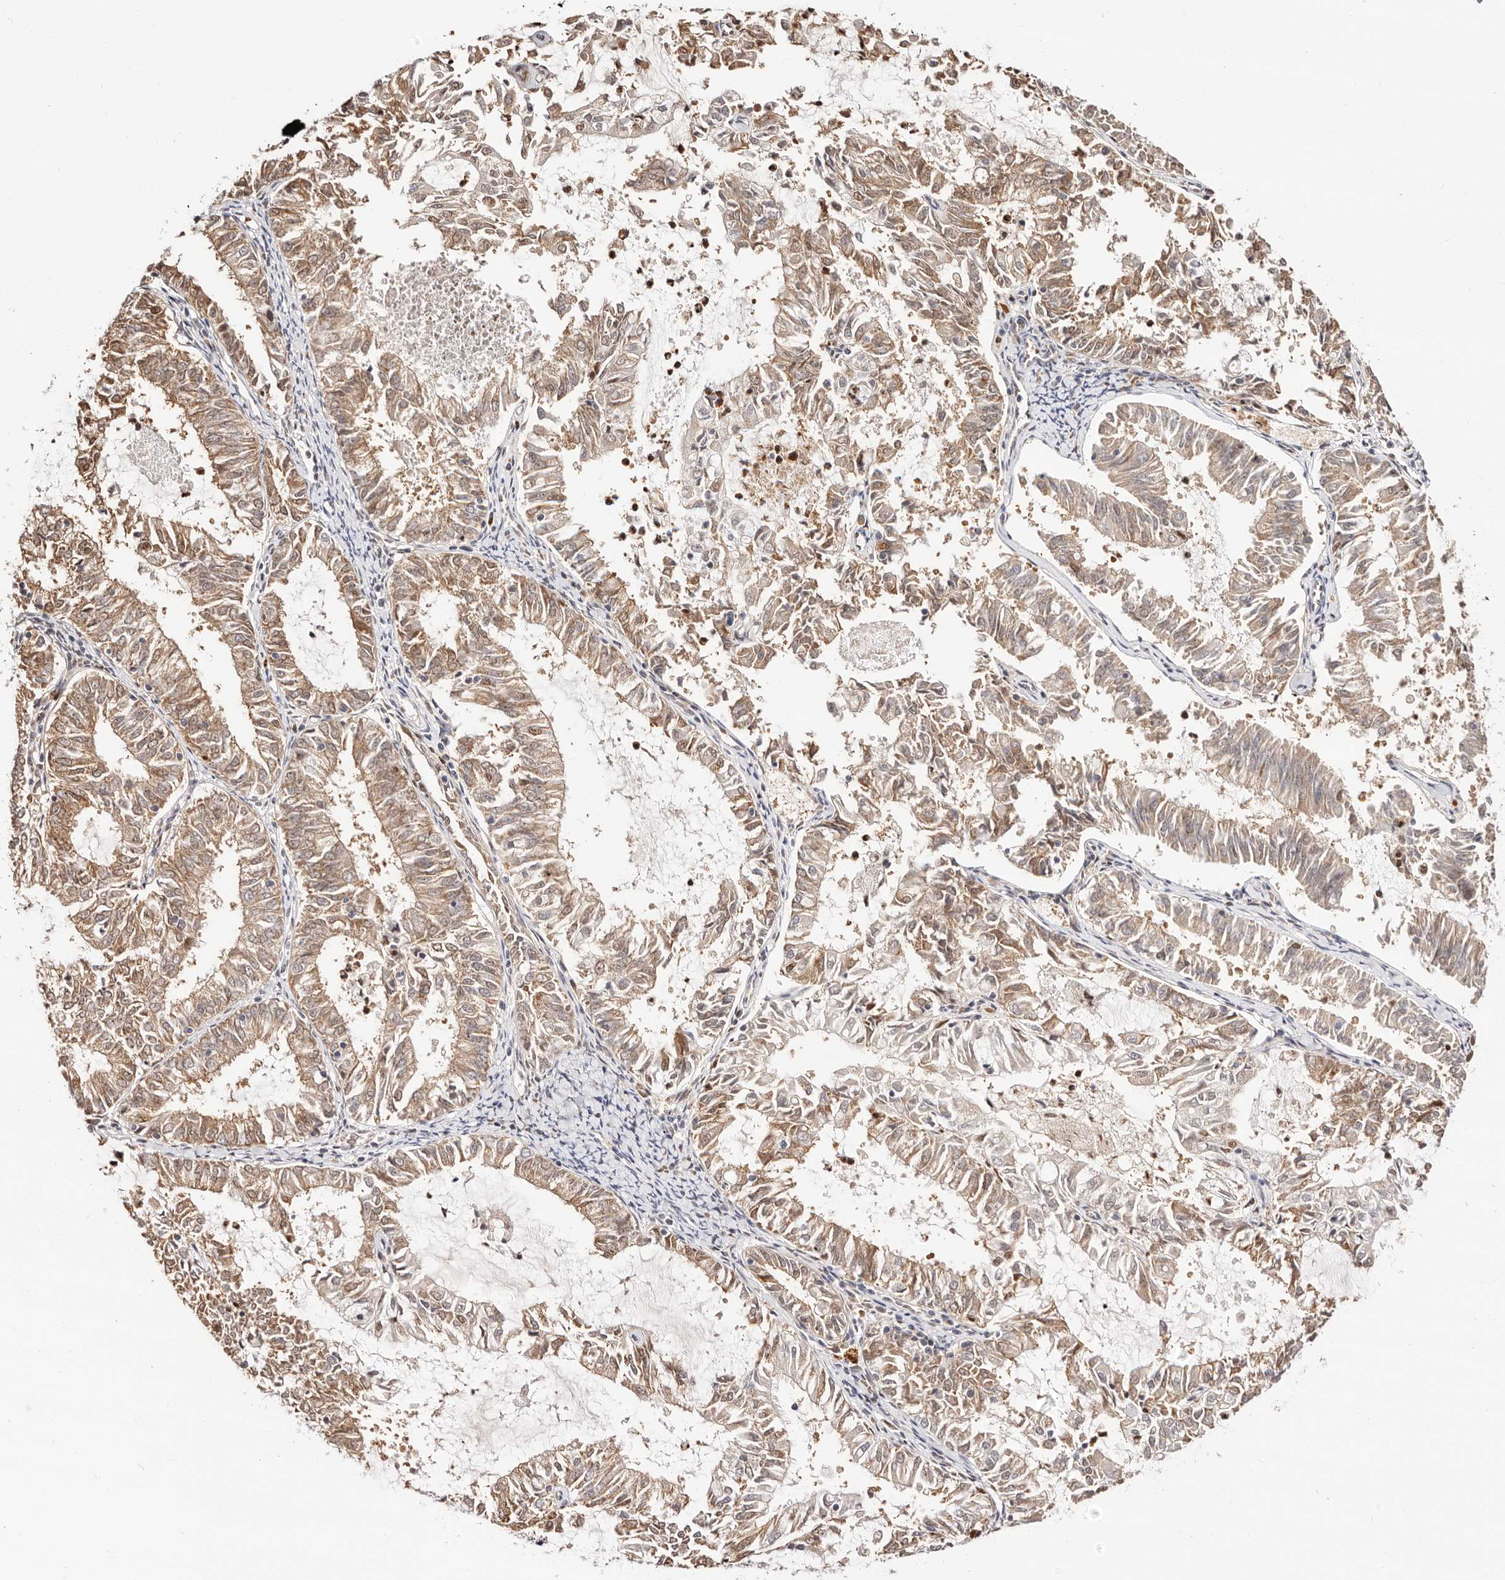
{"staining": {"intensity": "weak", "quantity": ">75%", "location": "cytoplasmic/membranous"}, "tissue": "endometrial cancer", "cell_type": "Tumor cells", "image_type": "cancer", "snomed": [{"axis": "morphology", "description": "Adenocarcinoma, NOS"}, {"axis": "topography", "description": "Endometrium"}], "caption": "Endometrial cancer (adenocarcinoma) stained with DAB immunohistochemistry displays low levels of weak cytoplasmic/membranous expression in about >75% of tumor cells. Nuclei are stained in blue.", "gene": "TKT", "patient": {"sex": "female", "age": 57}}